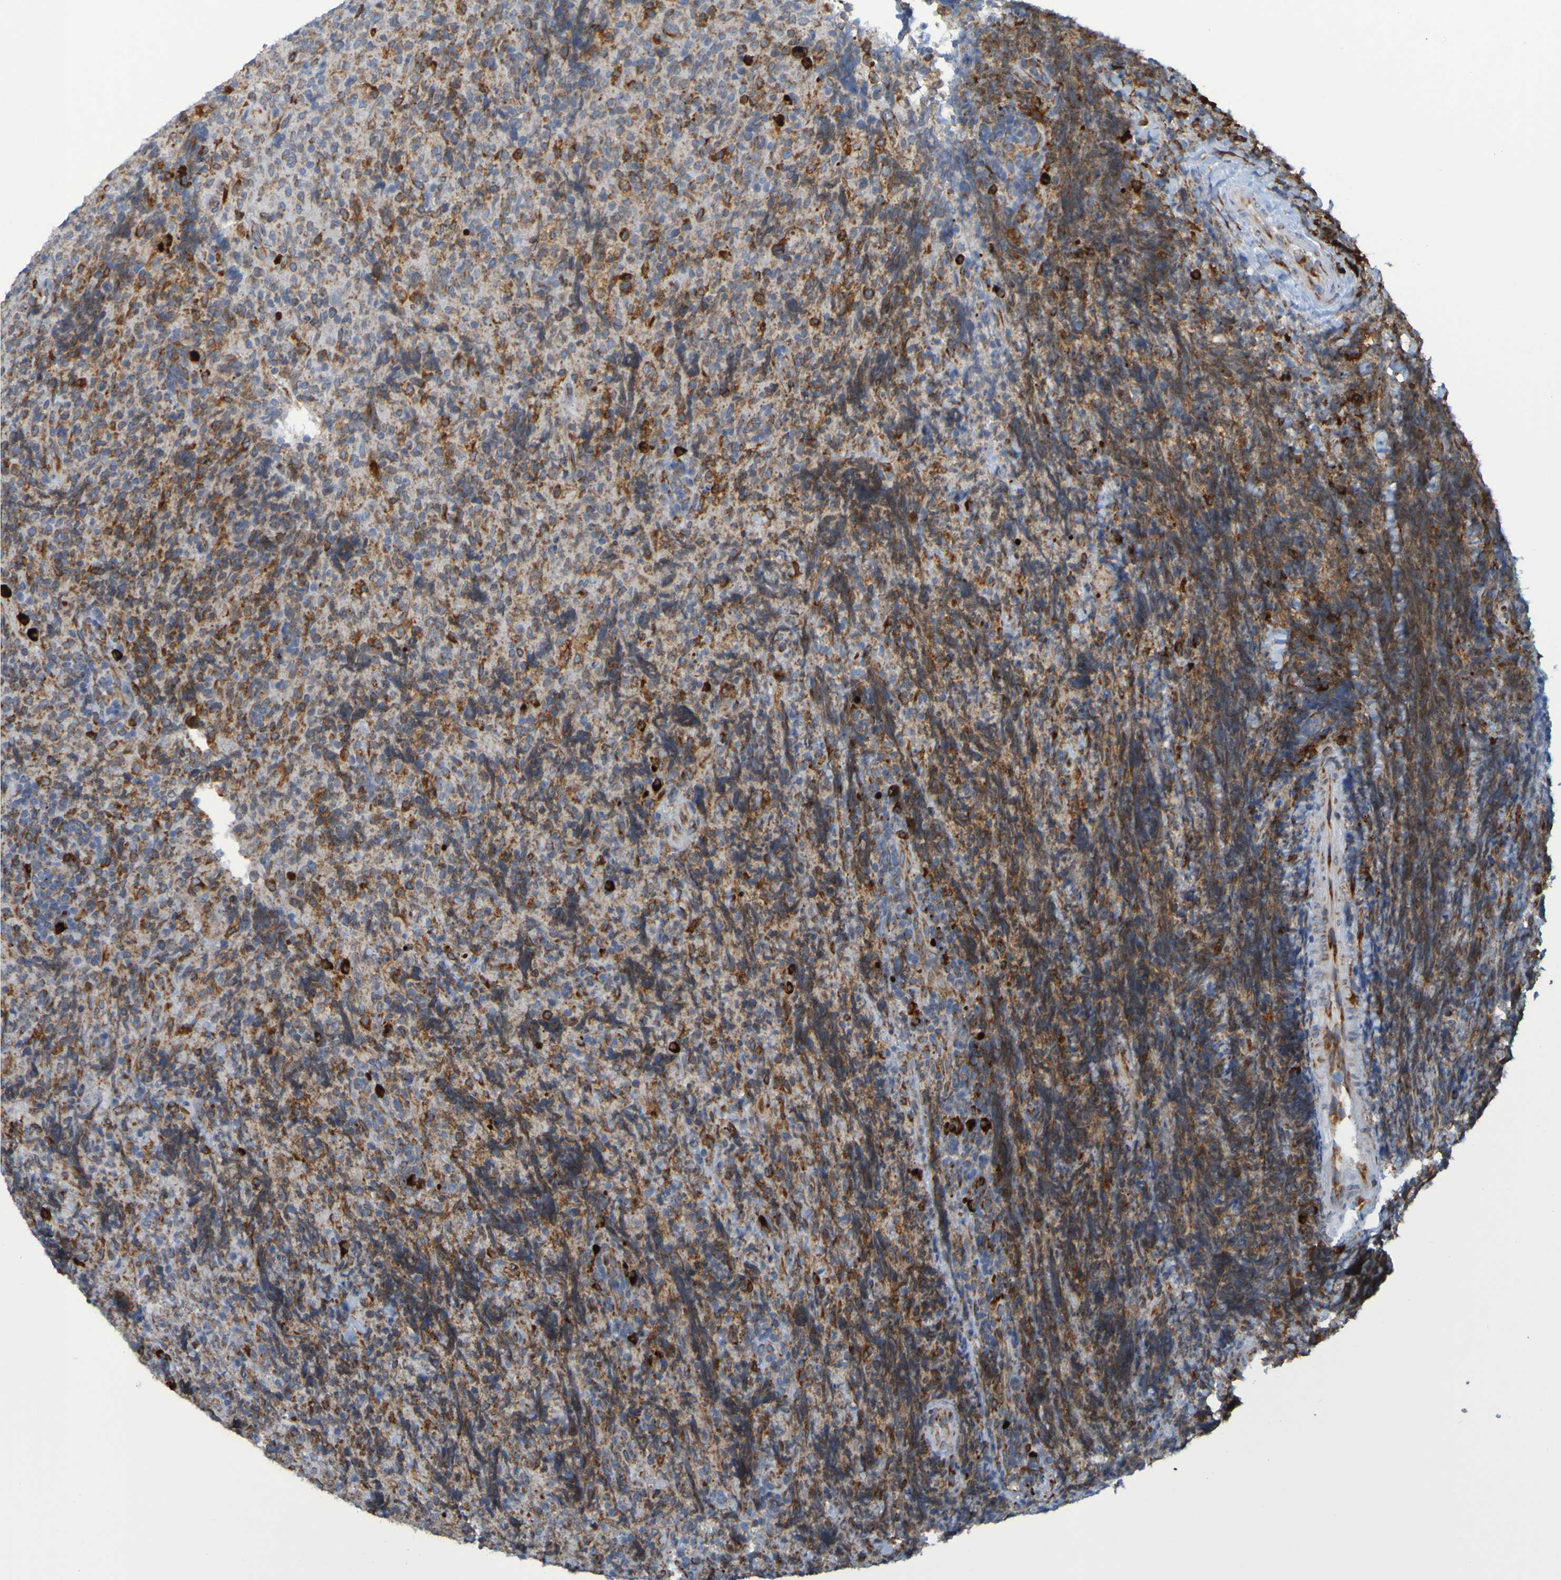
{"staining": {"intensity": "weak", "quantity": "25%-75%", "location": "cytoplasmic/membranous"}, "tissue": "lymphoma", "cell_type": "Tumor cells", "image_type": "cancer", "snomed": [{"axis": "morphology", "description": "Malignant lymphoma, non-Hodgkin's type, High grade"}, {"axis": "topography", "description": "Tonsil"}], "caption": "Lymphoma stained with a protein marker demonstrates weak staining in tumor cells.", "gene": "SSR1", "patient": {"sex": "female", "age": 36}}